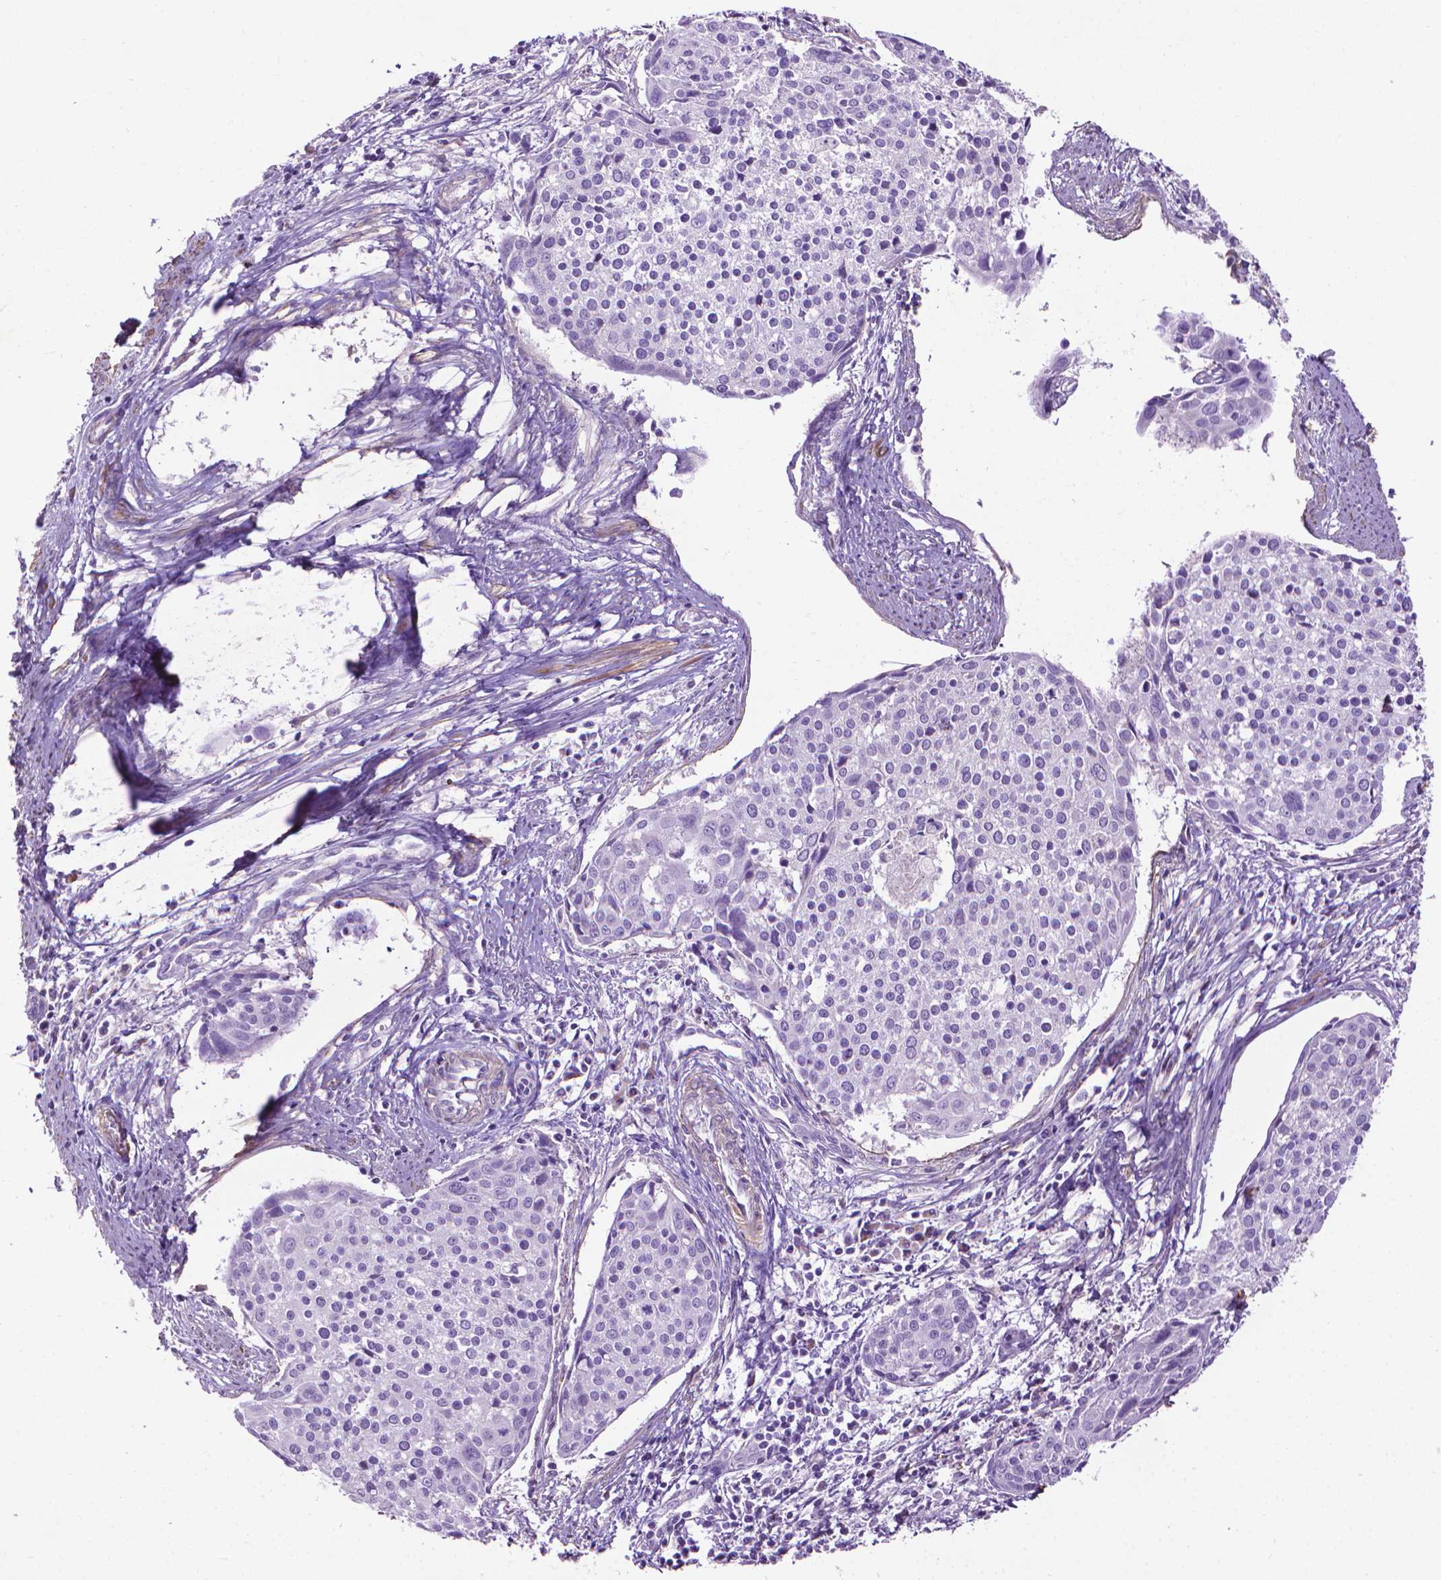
{"staining": {"intensity": "negative", "quantity": "none", "location": "none"}, "tissue": "cervical cancer", "cell_type": "Tumor cells", "image_type": "cancer", "snomed": [{"axis": "morphology", "description": "Squamous cell carcinoma, NOS"}, {"axis": "topography", "description": "Cervix"}], "caption": "Cervical squamous cell carcinoma was stained to show a protein in brown. There is no significant staining in tumor cells. (IHC, brightfield microscopy, high magnification).", "gene": "AQP10", "patient": {"sex": "female", "age": 39}}